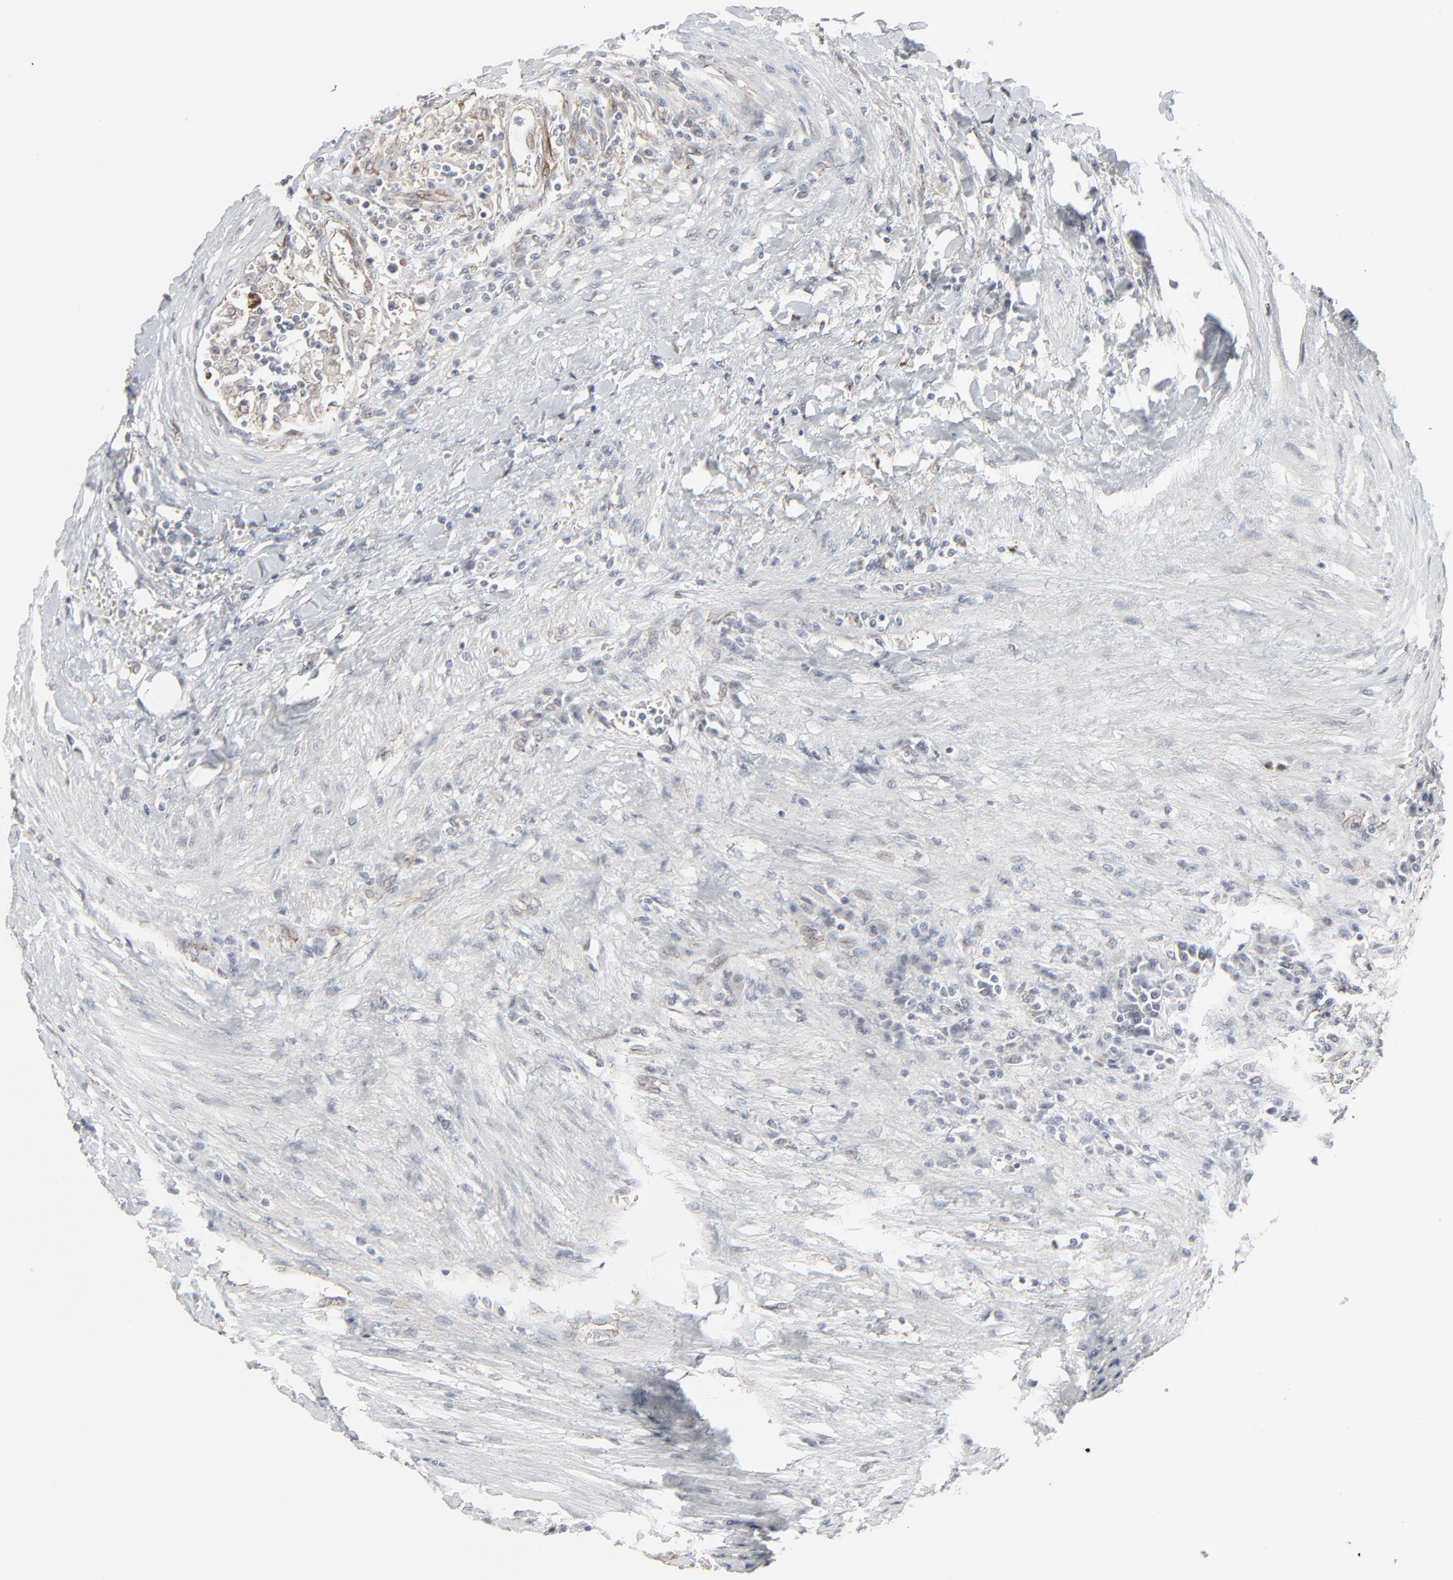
{"staining": {"intensity": "moderate", "quantity": ">75%", "location": "cytoplasmic/membranous"}, "tissue": "renal cancer", "cell_type": "Tumor cells", "image_type": "cancer", "snomed": [{"axis": "morphology", "description": "Normal tissue, NOS"}, {"axis": "morphology", "description": "Adenocarcinoma, NOS"}, {"axis": "topography", "description": "Kidney"}], "caption": "A photomicrograph of human adenocarcinoma (renal) stained for a protein shows moderate cytoplasmic/membranous brown staining in tumor cells.", "gene": "CTNND1", "patient": {"sex": "male", "age": 71}}